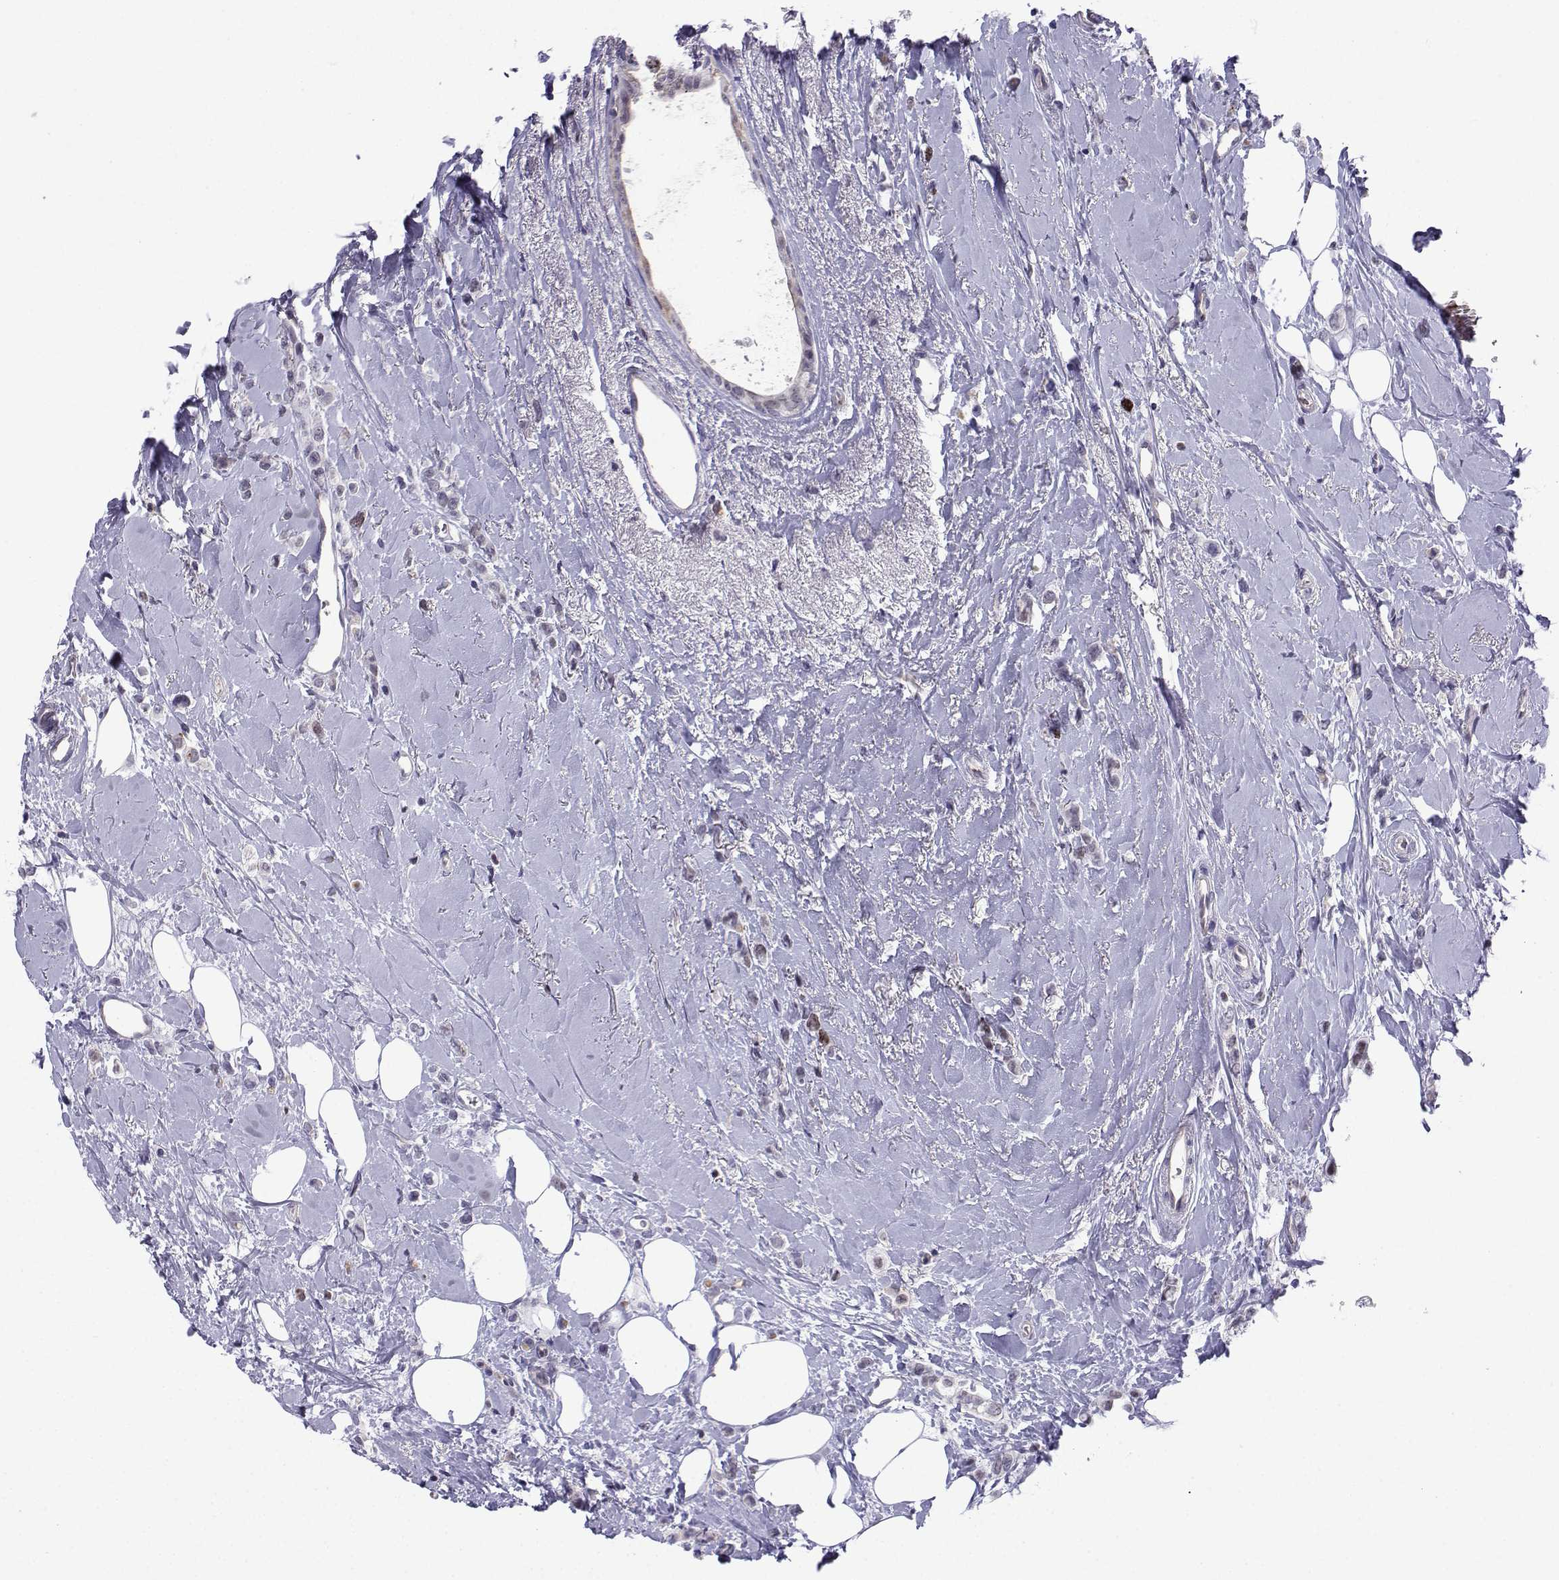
{"staining": {"intensity": "moderate", "quantity": "<25%", "location": "nuclear"}, "tissue": "breast cancer", "cell_type": "Tumor cells", "image_type": "cancer", "snomed": [{"axis": "morphology", "description": "Lobular carcinoma"}, {"axis": "topography", "description": "Breast"}], "caption": "A micrograph of human lobular carcinoma (breast) stained for a protein displays moderate nuclear brown staining in tumor cells.", "gene": "INCENP", "patient": {"sex": "female", "age": 66}}